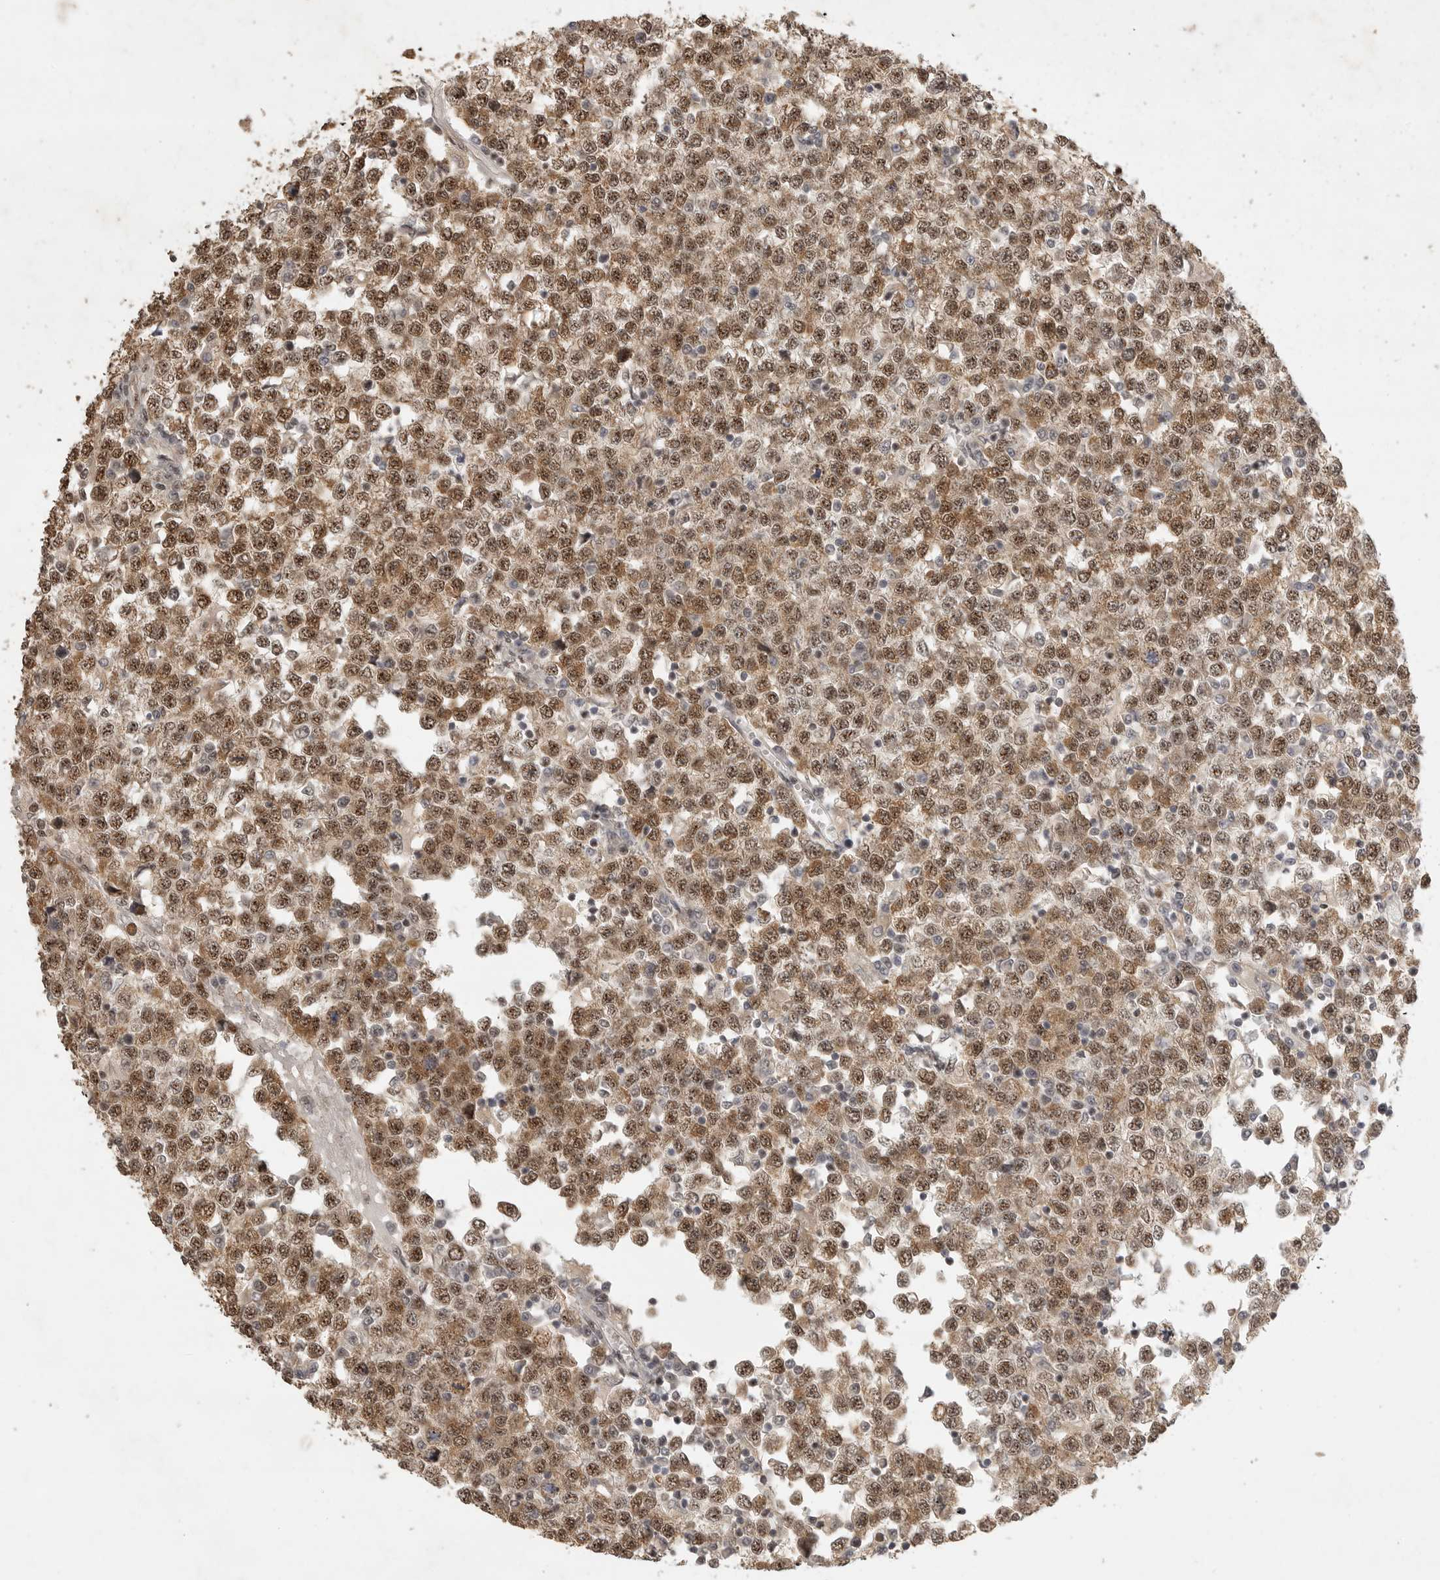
{"staining": {"intensity": "strong", "quantity": ">75%", "location": "cytoplasmic/membranous,nuclear"}, "tissue": "testis cancer", "cell_type": "Tumor cells", "image_type": "cancer", "snomed": [{"axis": "morphology", "description": "Seminoma, NOS"}, {"axis": "topography", "description": "Testis"}], "caption": "The image exhibits immunohistochemical staining of testis seminoma. There is strong cytoplasmic/membranous and nuclear positivity is identified in approximately >75% of tumor cells. Immunohistochemistry stains the protein in brown and the nuclei are stained blue.", "gene": "POMP", "patient": {"sex": "male", "age": 65}}